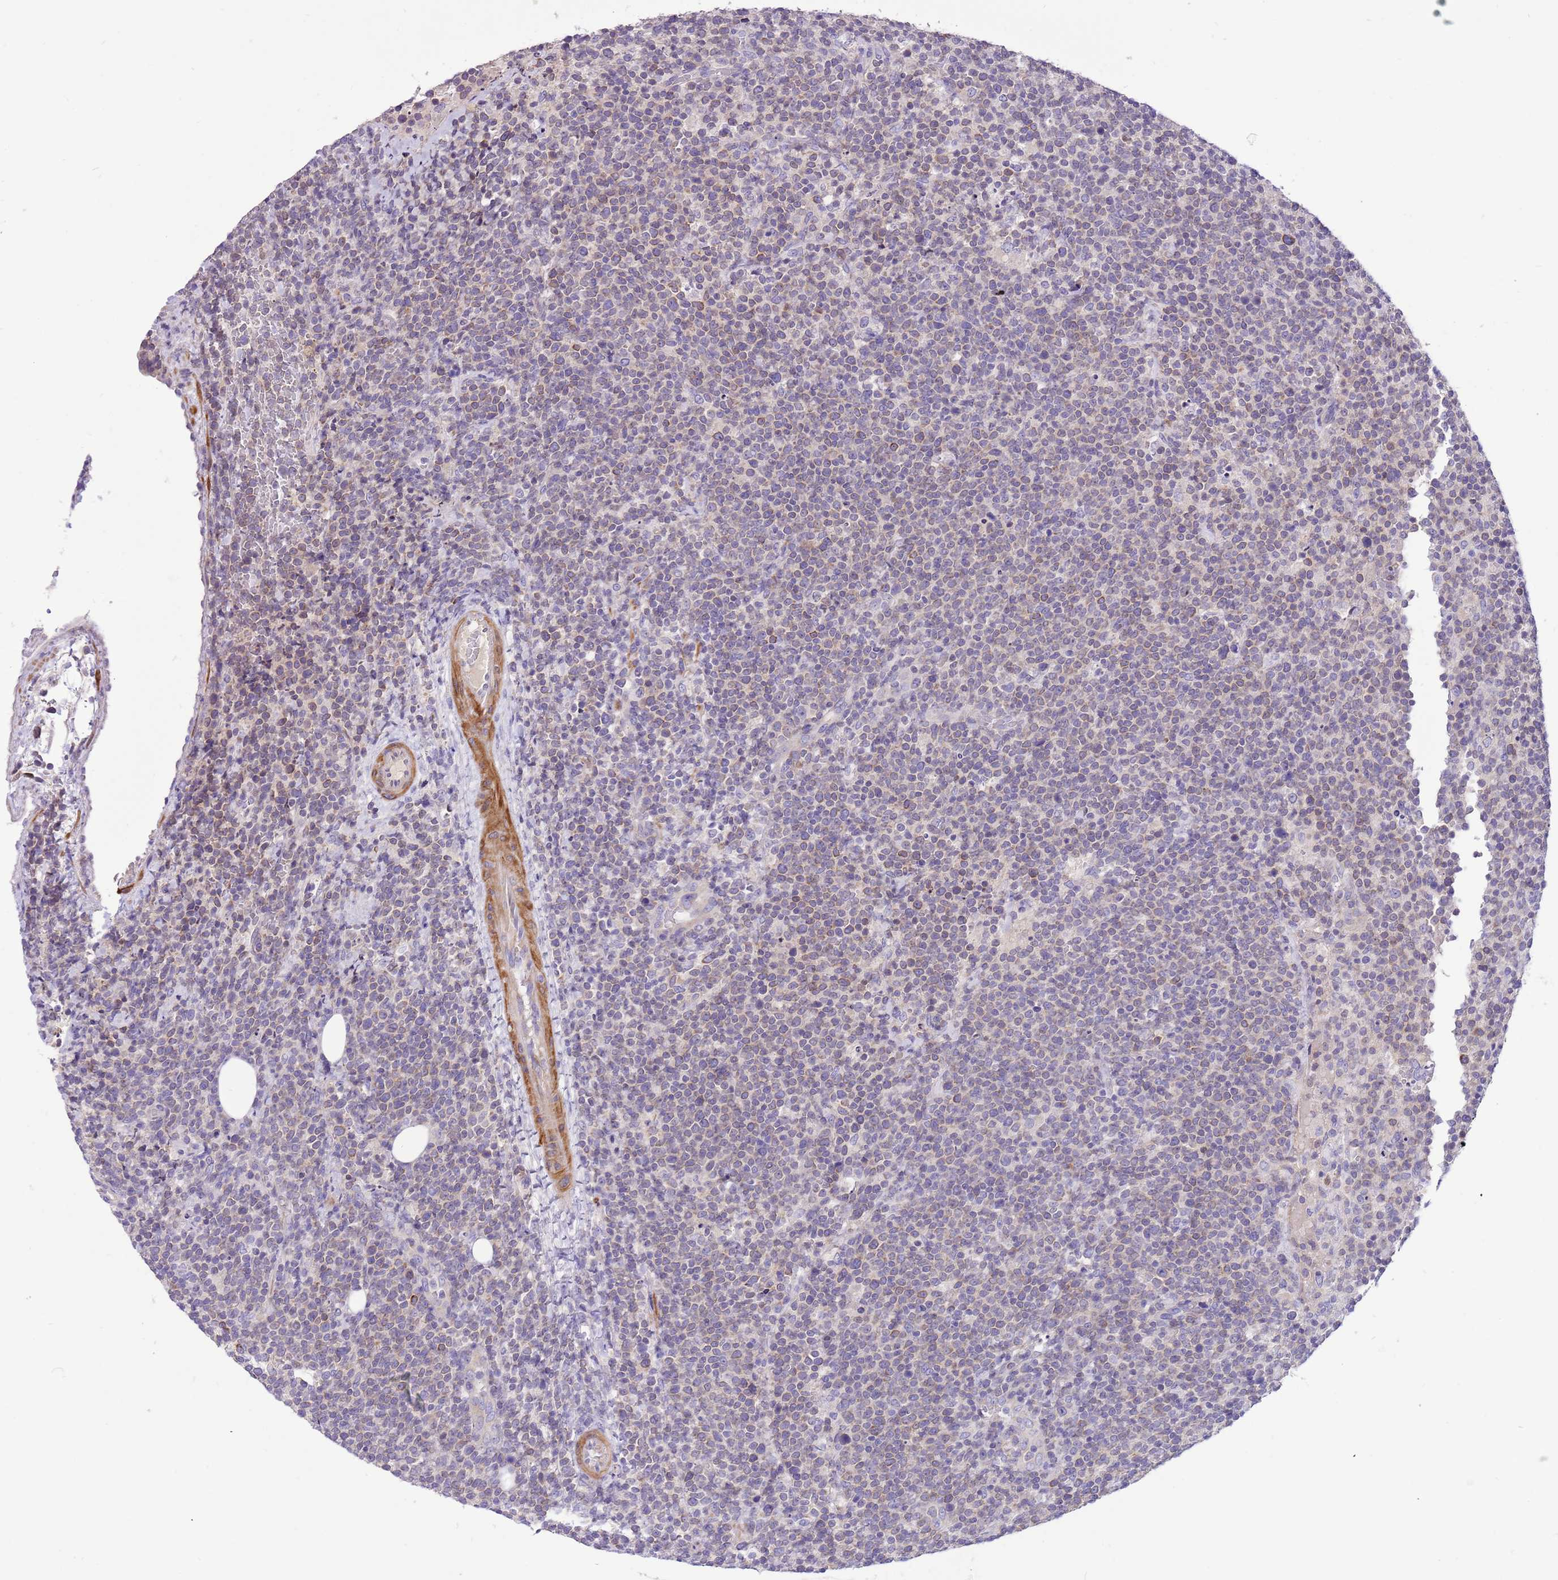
{"staining": {"intensity": "weak", "quantity": "<25%", "location": "cytoplasmic/membranous"}, "tissue": "lymphoma", "cell_type": "Tumor cells", "image_type": "cancer", "snomed": [{"axis": "morphology", "description": "Malignant lymphoma, non-Hodgkin's type, High grade"}, {"axis": "topography", "description": "Lymph node"}], "caption": "Lymphoma was stained to show a protein in brown. There is no significant staining in tumor cells.", "gene": "GLCE", "patient": {"sex": "male", "age": 61}}